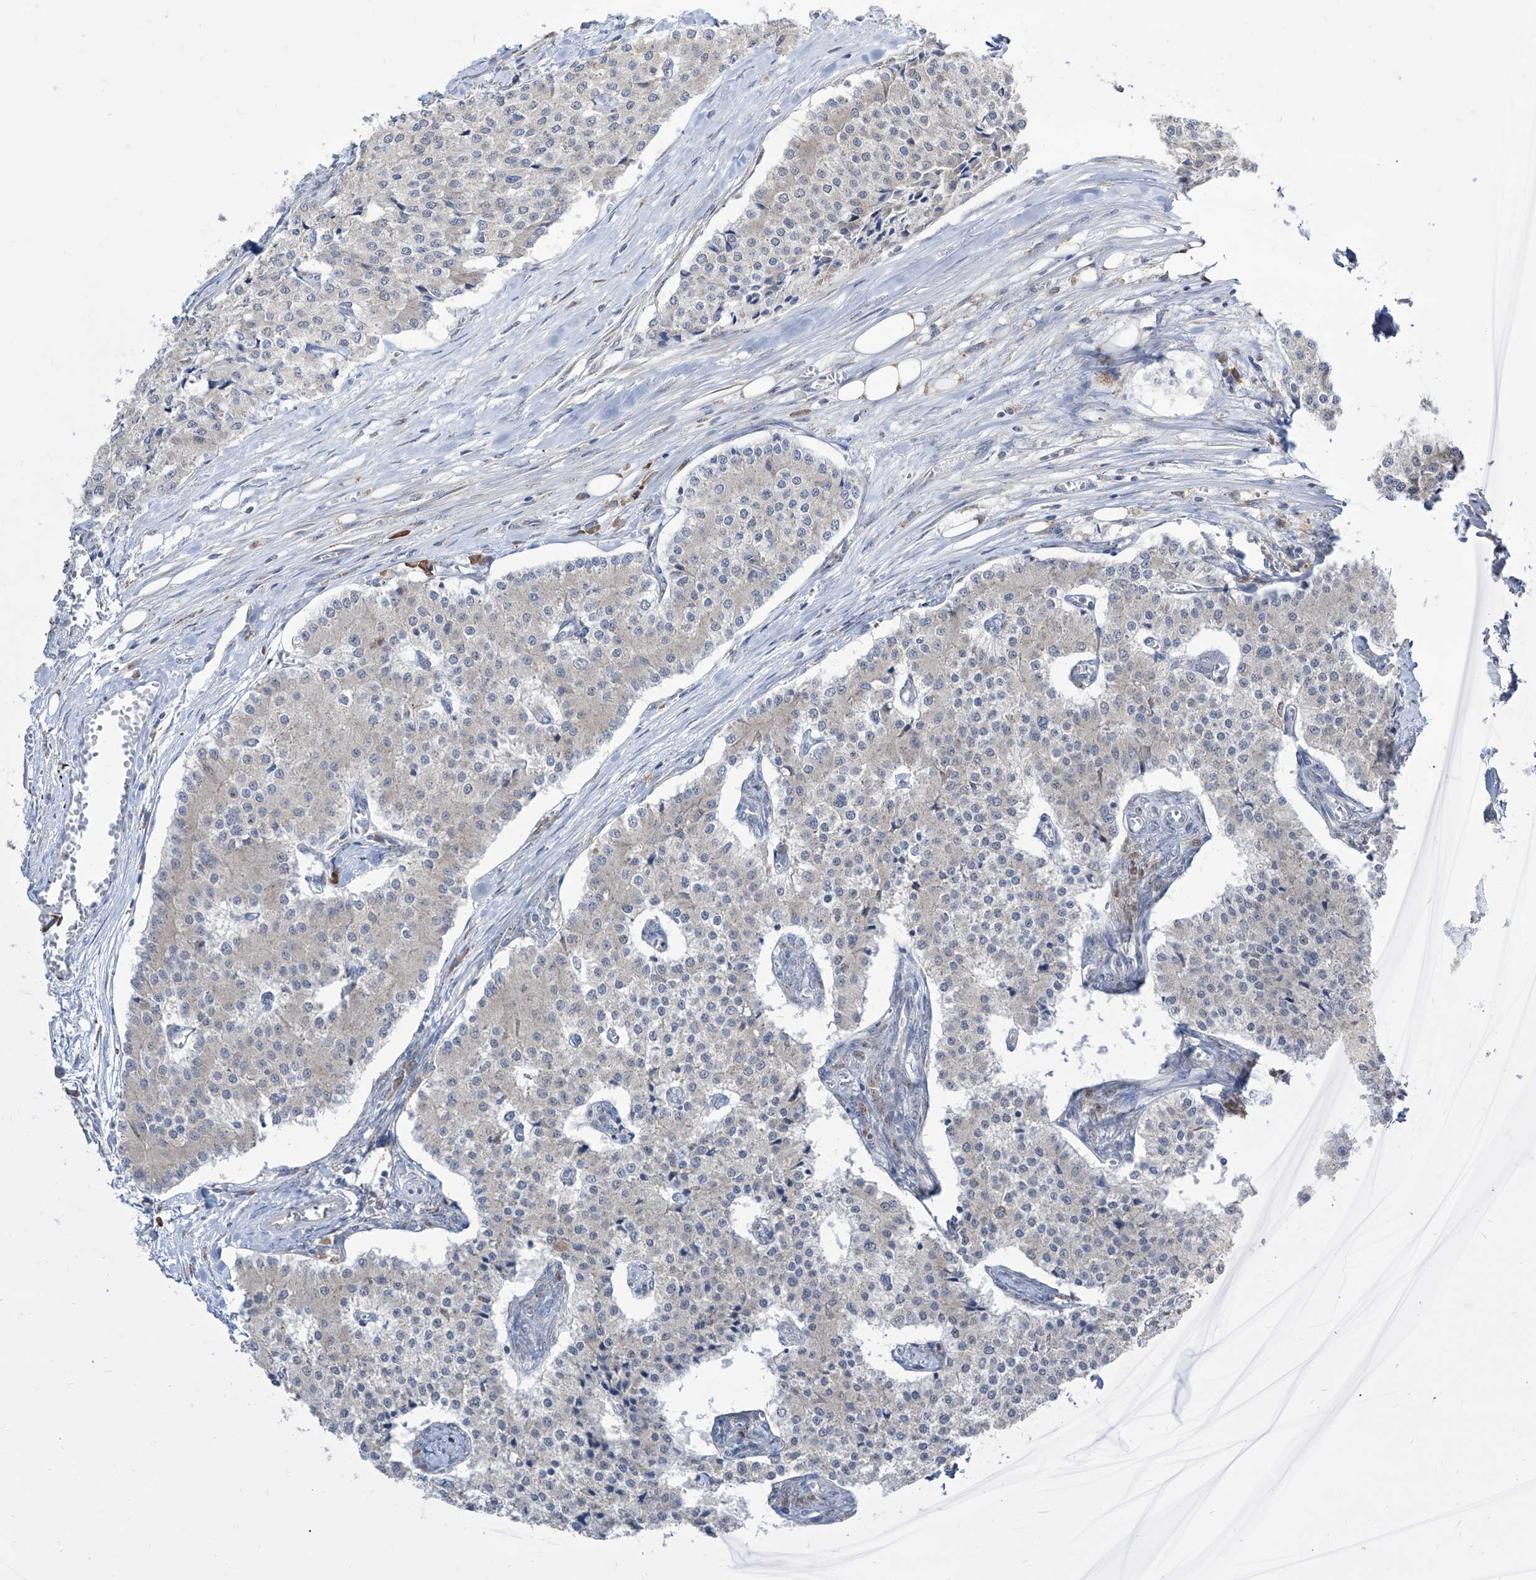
{"staining": {"intensity": "negative", "quantity": "none", "location": "none"}, "tissue": "carcinoid", "cell_type": "Tumor cells", "image_type": "cancer", "snomed": [{"axis": "morphology", "description": "Carcinoid, malignant, NOS"}, {"axis": "topography", "description": "Colon"}], "caption": "The micrograph reveals no significant positivity in tumor cells of carcinoid (malignant).", "gene": "BROX", "patient": {"sex": "female", "age": 52}}